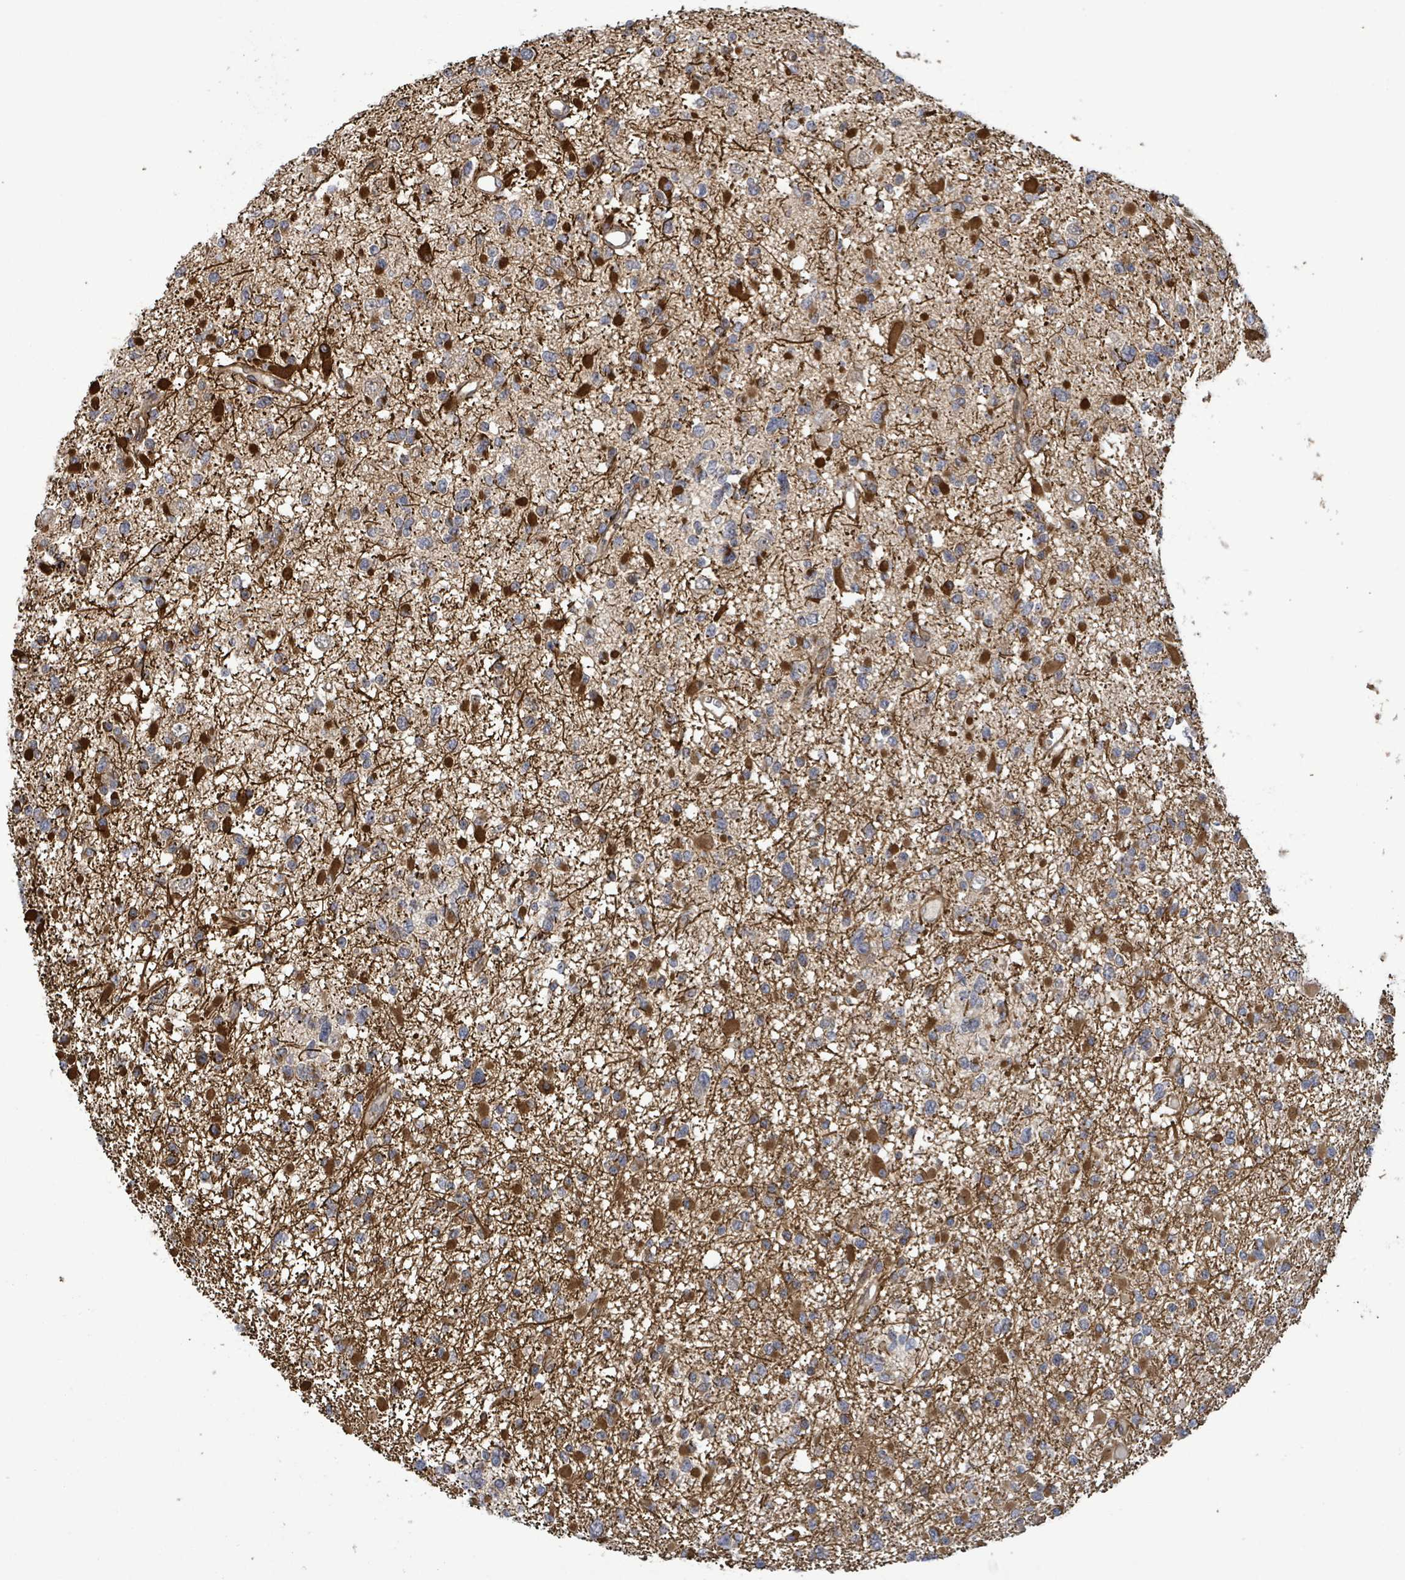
{"staining": {"intensity": "strong", "quantity": "25%-75%", "location": "cytoplasmic/membranous"}, "tissue": "glioma", "cell_type": "Tumor cells", "image_type": "cancer", "snomed": [{"axis": "morphology", "description": "Glioma, malignant, Low grade"}, {"axis": "topography", "description": "Brain"}], "caption": "Immunohistochemical staining of glioma exhibits strong cytoplasmic/membranous protein expression in approximately 25%-75% of tumor cells.", "gene": "MAP3K6", "patient": {"sex": "female", "age": 22}}